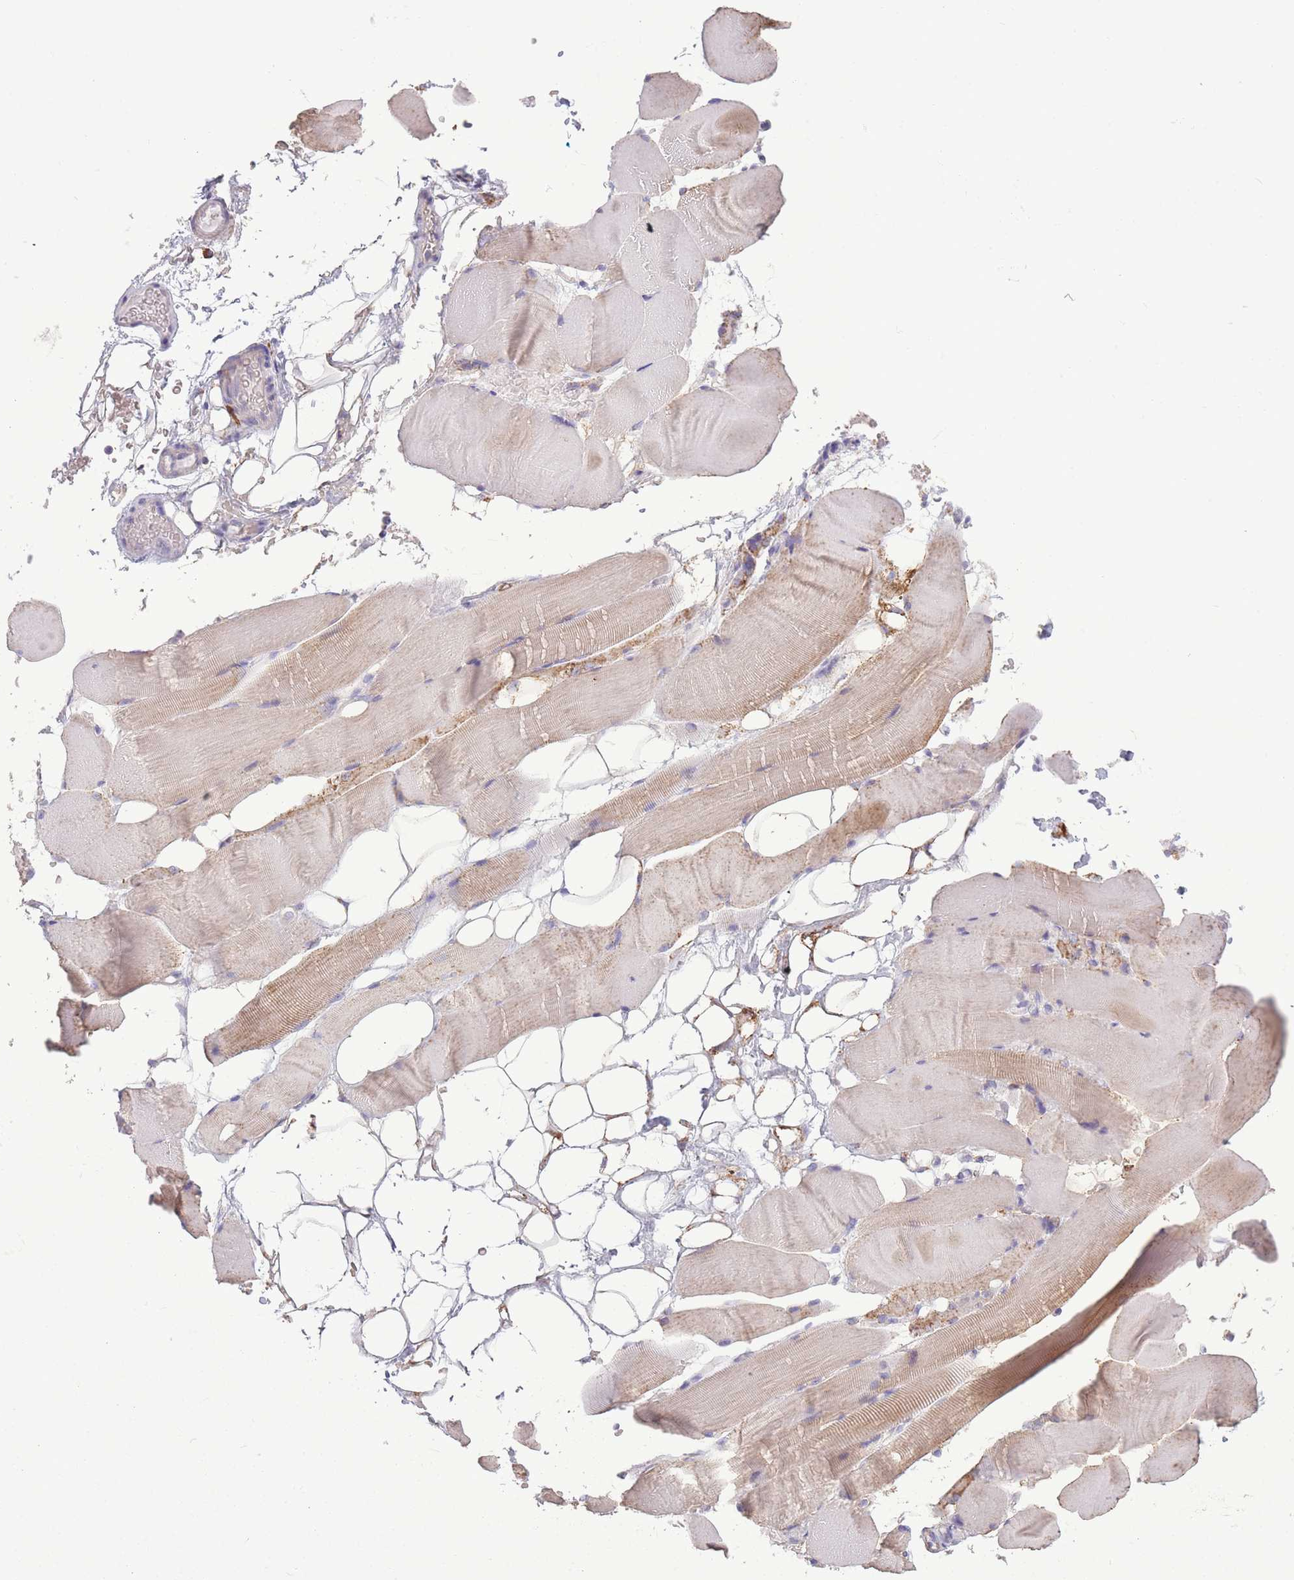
{"staining": {"intensity": "weak", "quantity": "<25%", "location": "cytoplasmic/membranous"}, "tissue": "skeletal muscle", "cell_type": "Myocytes", "image_type": "normal", "snomed": [{"axis": "morphology", "description": "Normal tissue, NOS"}, {"axis": "topography", "description": "Skeletal muscle"}, {"axis": "topography", "description": "Parathyroid gland"}], "caption": "Photomicrograph shows no significant protein expression in myocytes of unremarkable skeletal muscle.", "gene": "PDHA1", "patient": {"sex": "female", "age": 37}}